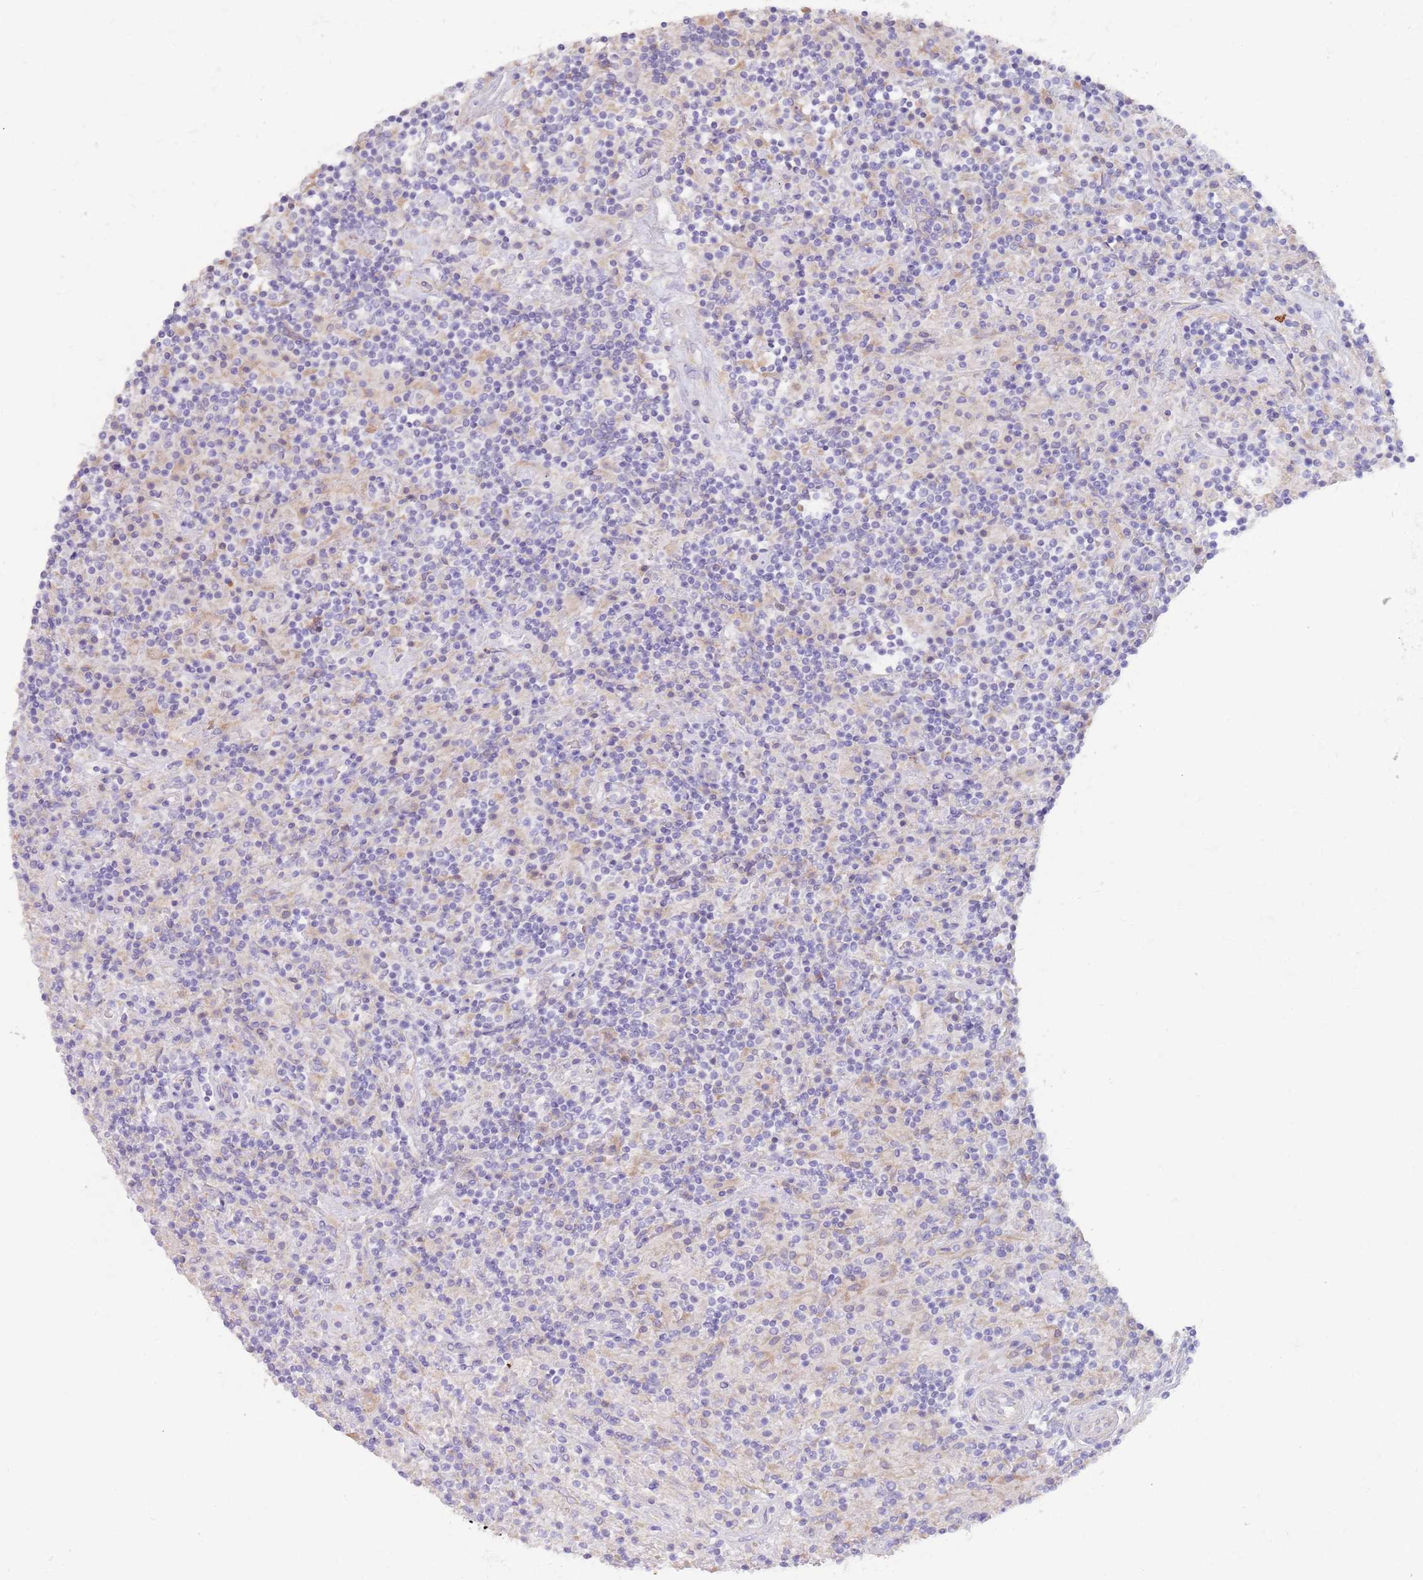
{"staining": {"intensity": "negative", "quantity": "none", "location": "none"}, "tissue": "lymphoma", "cell_type": "Tumor cells", "image_type": "cancer", "snomed": [{"axis": "morphology", "description": "Hodgkin's disease, NOS"}, {"axis": "topography", "description": "Lymph node"}], "caption": "This is an immunohistochemistry micrograph of lymphoma. There is no staining in tumor cells.", "gene": "CCDC149", "patient": {"sex": "male", "age": 70}}